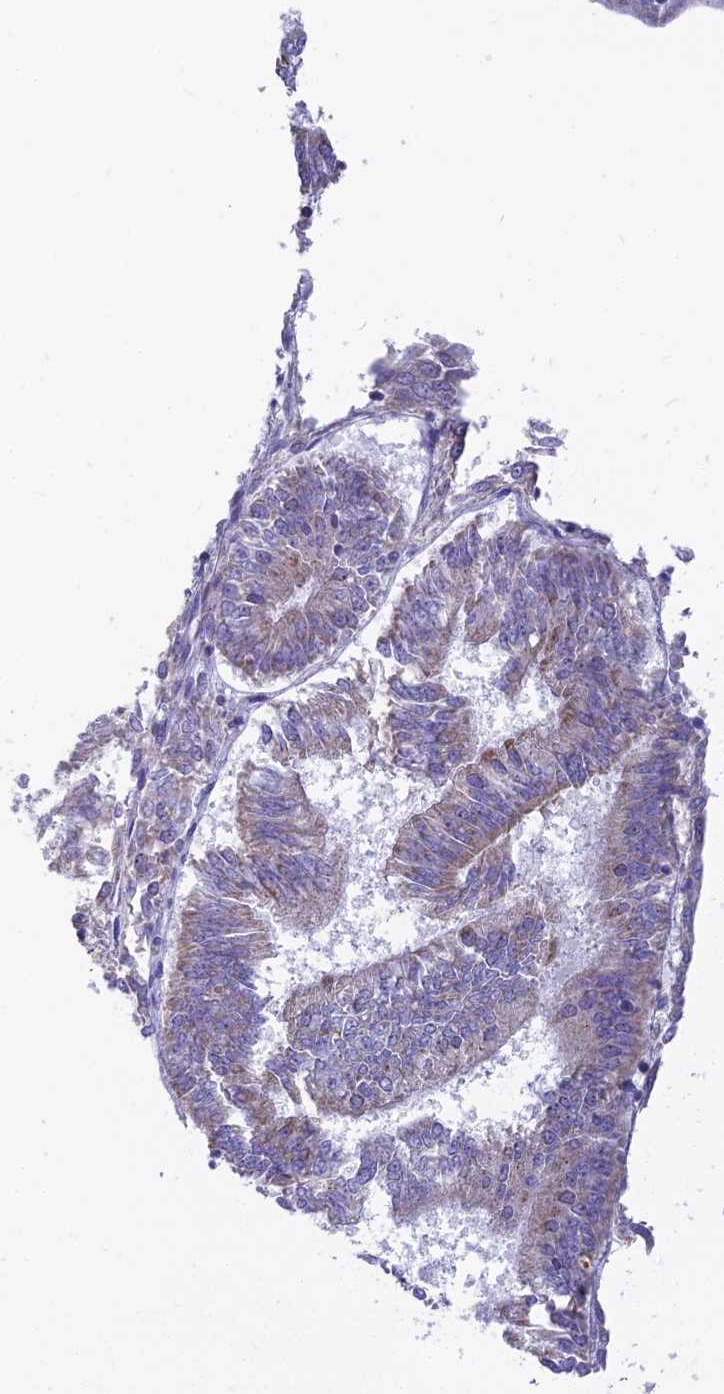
{"staining": {"intensity": "negative", "quantity": "none", "location": "none"}, "tissue": "endometrial cancer", "cell_type": "Tumor cells", "image_type": "cancer", "snomed": [{"axis": "morphology", "description": "Adenocarcinoma, NOS"}, {"axis": "topography", "description": "Endometrium"}], "caption": "Immunohistochemistry (IHC) of endometrial adenocarcinoma exhibits no positivity in tumor cells.", "gene": "DTWD1", "patient": {"sex": "female", "age": 58}}